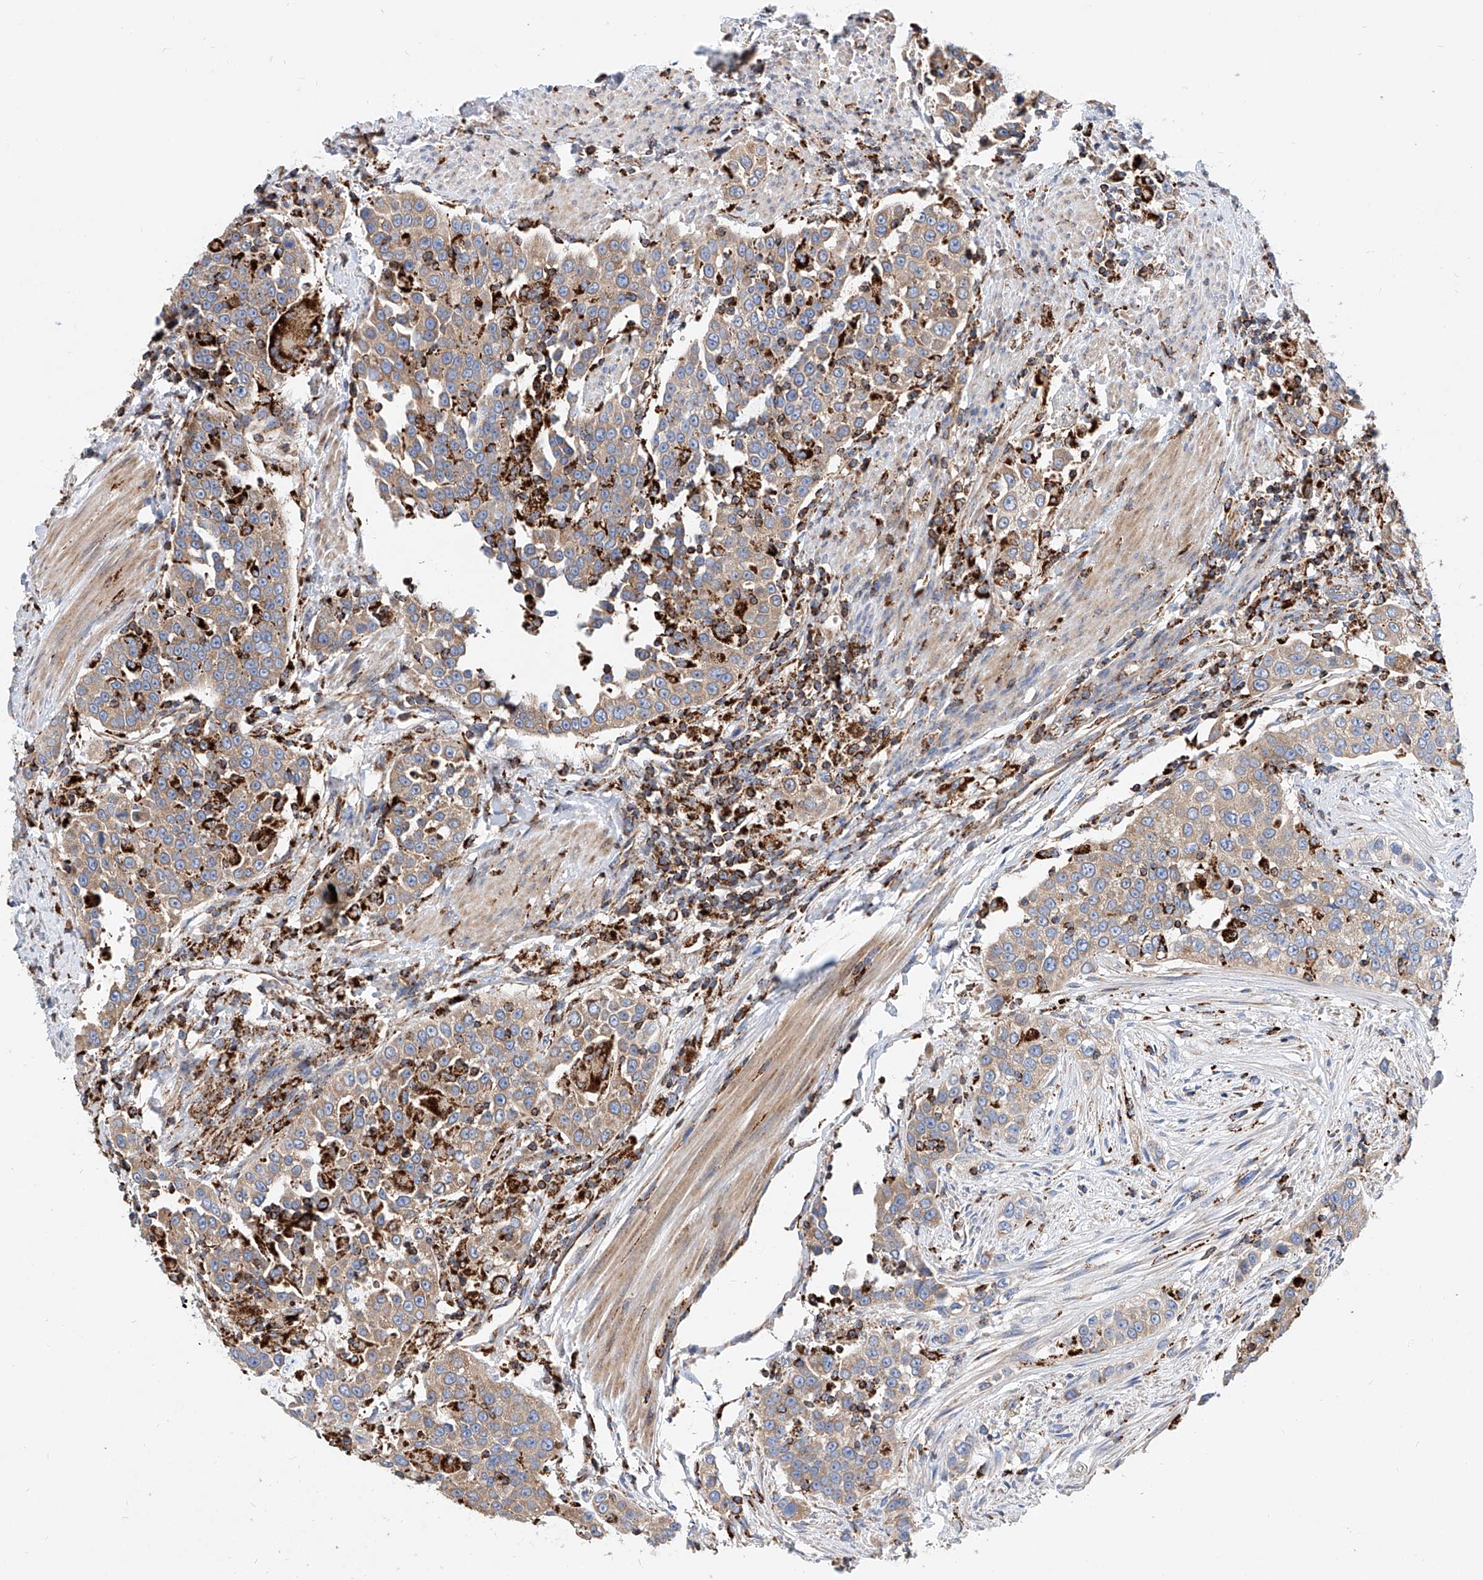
{"staining": {"intensity": "weak", "quantity": ">75%", "location": "cytoplasmic/membranous"}, "tissue": "urothelial cancer", "cell_type": "Tumor cells", "image_type": "cancer", "snomed": [{"axis": "morphology", "description": "Urothelial carcinoma, High grade"}, {"axis": "topography", "description": "Urinary bladder"}], "caption": "IHC (DAB) staining of human high-grade urothelial carcinoma reveals weak cytoplasmic/membranous protein expression in about >75% of tumor cells. The protein is stained brown, and the nuclei are stained in blue (DAB IHC with brightfield microscopy, high magnification).", "gene": "CPNE5", "patient": {"sex": "female", "age": 80}}